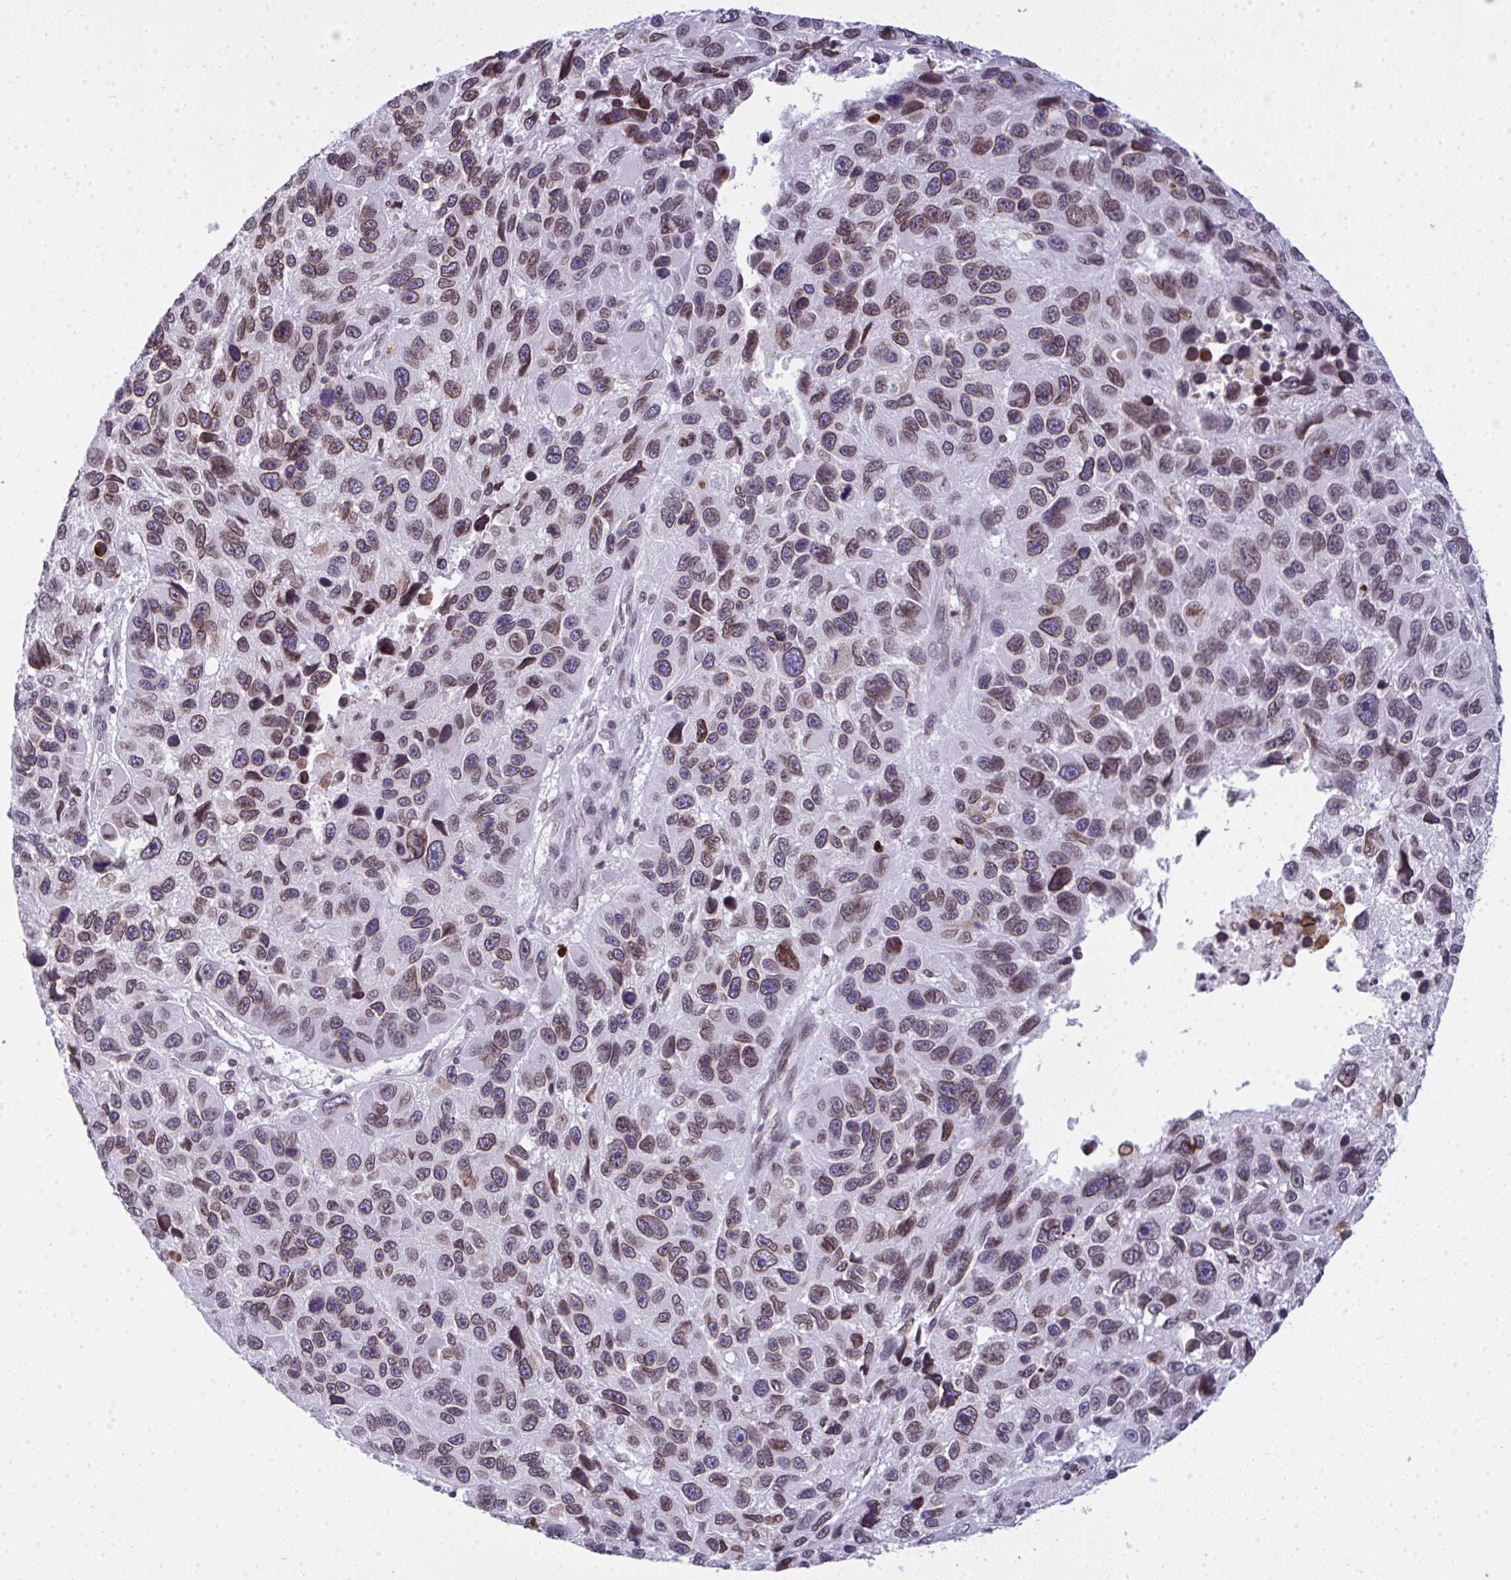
{"staining": {"intensity": "weak", "quantity": ">75%", "location": "cytoplasmic/membranous,nuclear"}, "tissue": "melanoma", "cell_type": "Tumor cells", "image_type": "cancer", "snomed": [{"axis": "morphology", "description": "Malignant melanoma, NOS"}, {"axis": "topography", "description": "Skin"}], "caption": "A low amount of weak cytoplasmic/membranous and nuclear positivity is seen in about >75% of tumor cells in malignant melanoma tissue.", "gene": "LMNB2", "patient": {"sex": "male", "age": 53}}